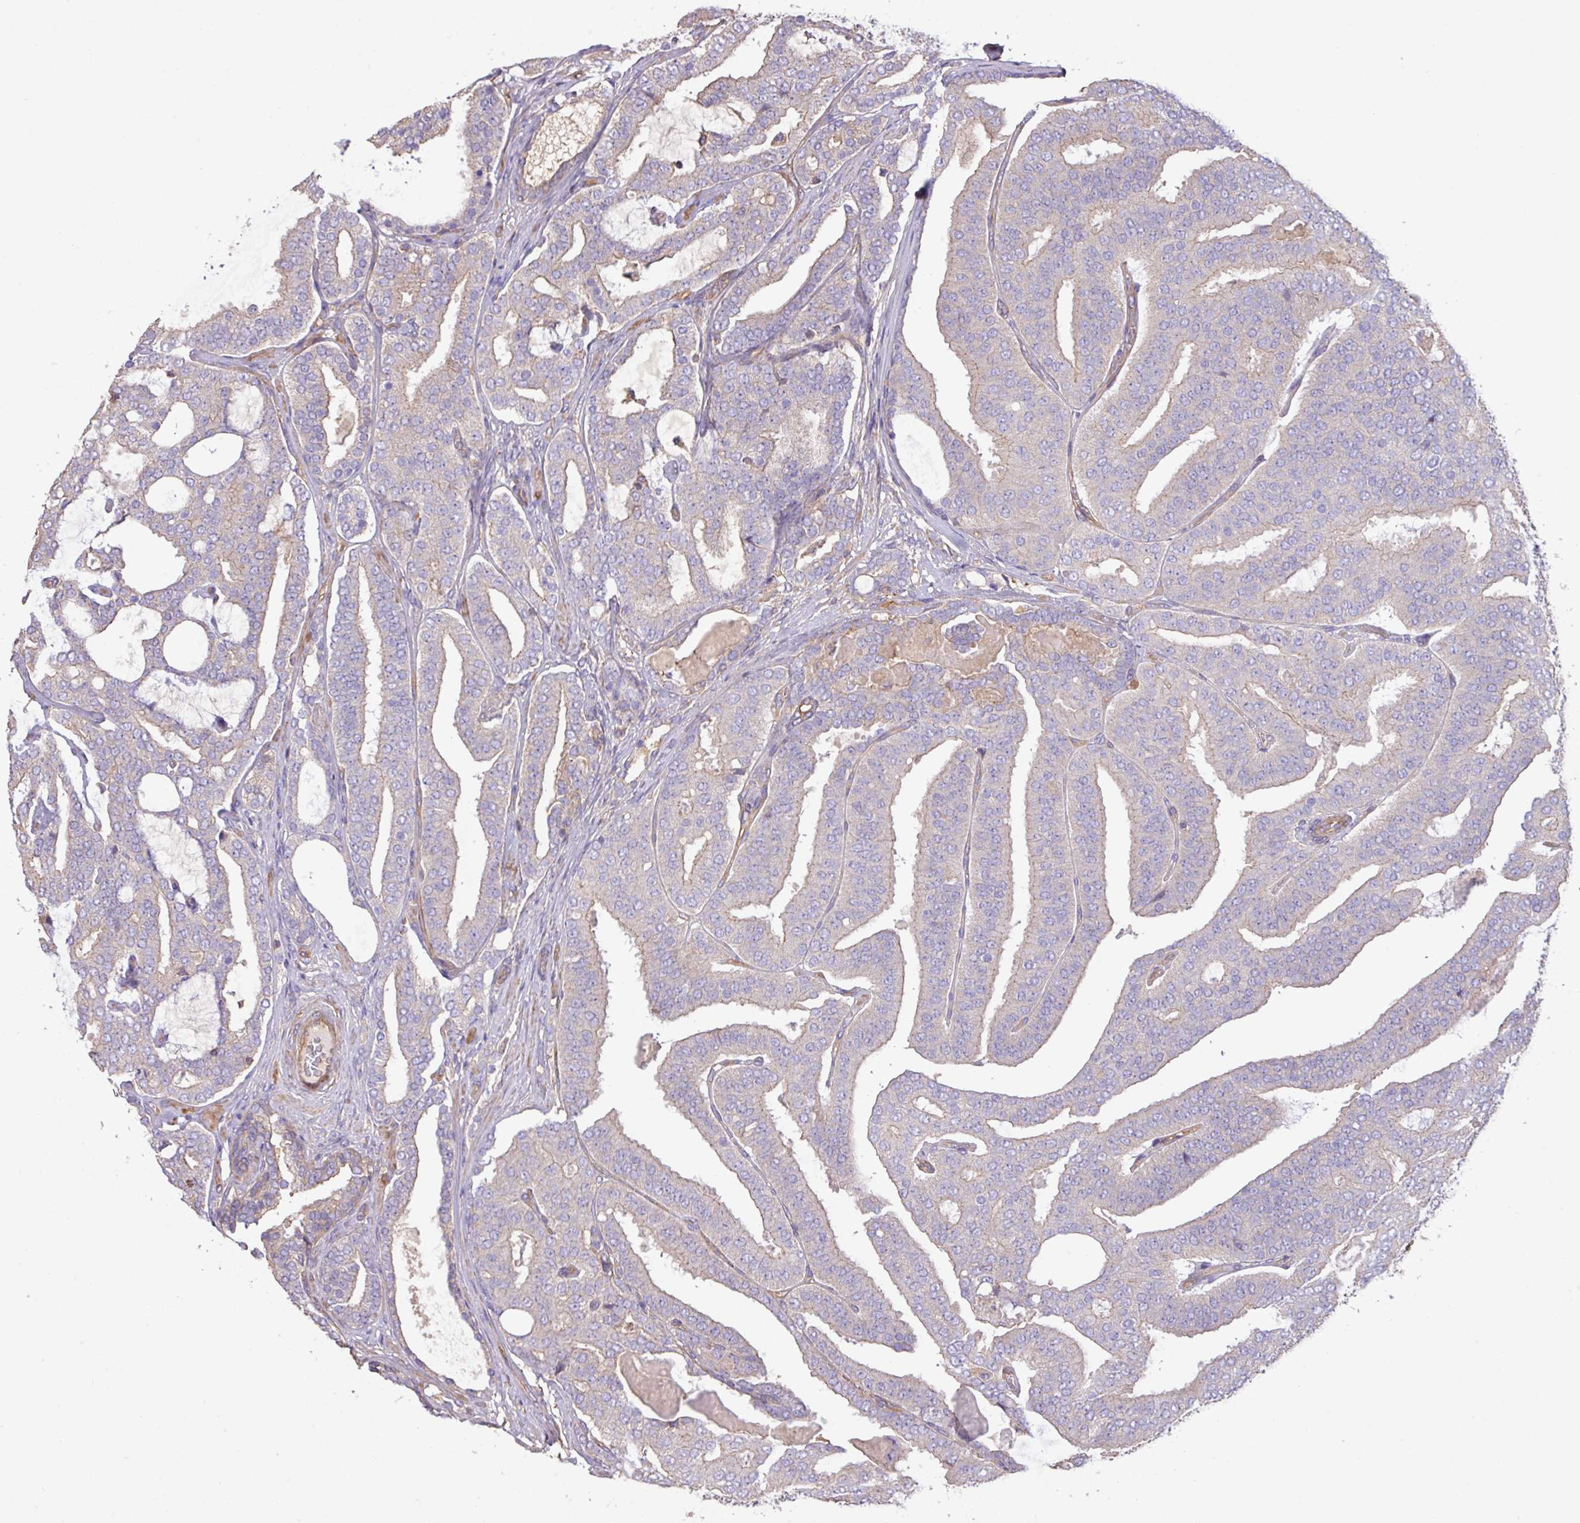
{"staining": {"intensity": "negative", "quantity": "none", "location": "none"}, "tissue": "prostate cancer", "cell_type": "Tumor cells", "image_type": "cancer", "snomed": [{"axis": "morphology", "description": "Adenocarcinoma, High grade"}, {"axis": "topography", "description": "Prostate"}], "caption": "This is a micrograph of immunohistochemistry staining of prostate cancer (adenocarcinoma (high-grade)), which shows no positivity in tumor cells.", "gene": "CALML4", "patient": {"sex": "male", "age": 65}}